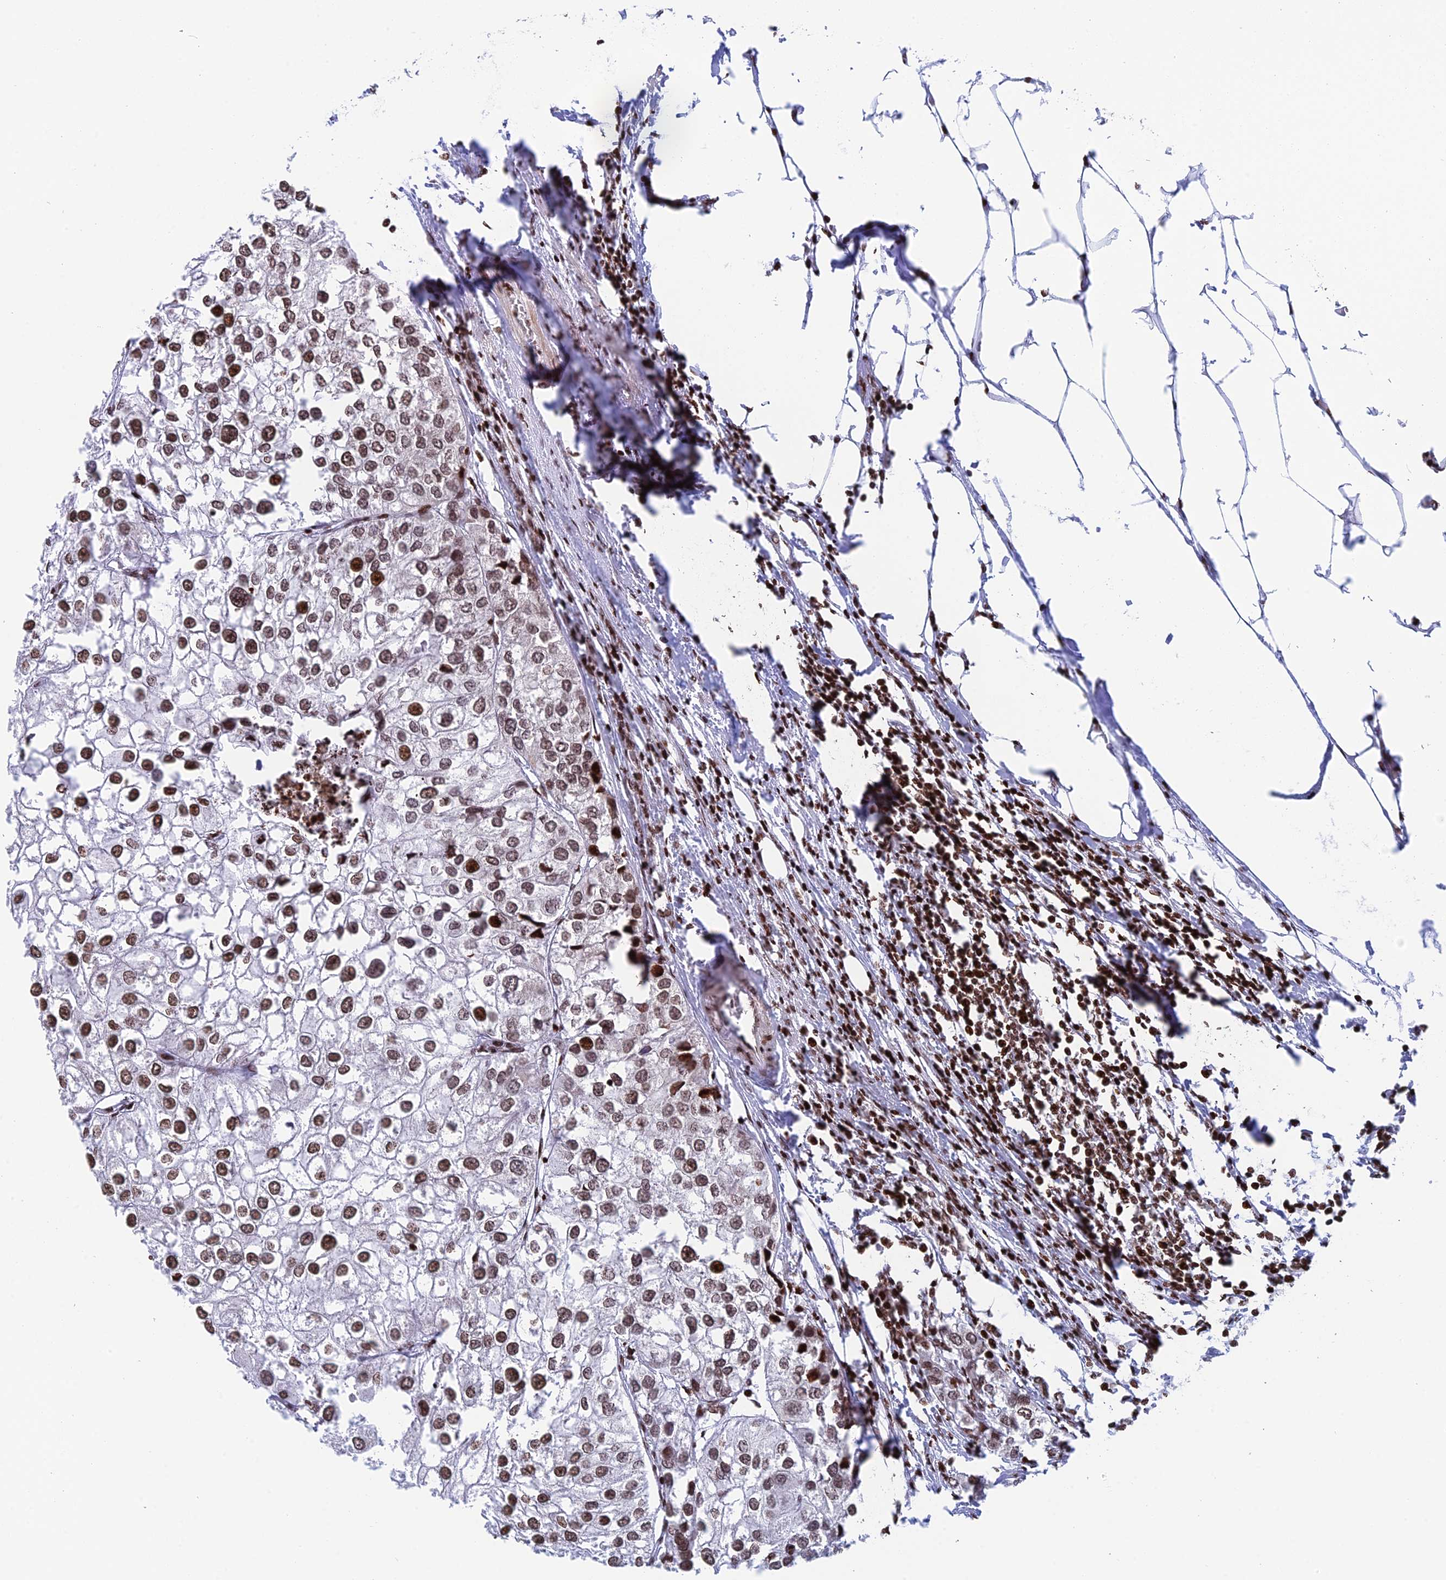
{"staining": {"intensity": "moderate", "quantity": ">75%", "location": "nuclear"}, "tissue": "urothelial cancer", "cell_type": "Tumor cells", "image_type": "cancer", "snomed": [{"axis": "morphology", "description": "Urothelial carcinoma, High grade"}, {"axis": "topography", "description": "Urinary bladder"}], "caption": "Human high-grade urothelial carcinoma stained with a protein marker shows moderate staining in tumor cells.", "gene": "RPAP1", "patient": {"sex": "male", "age": 64}}